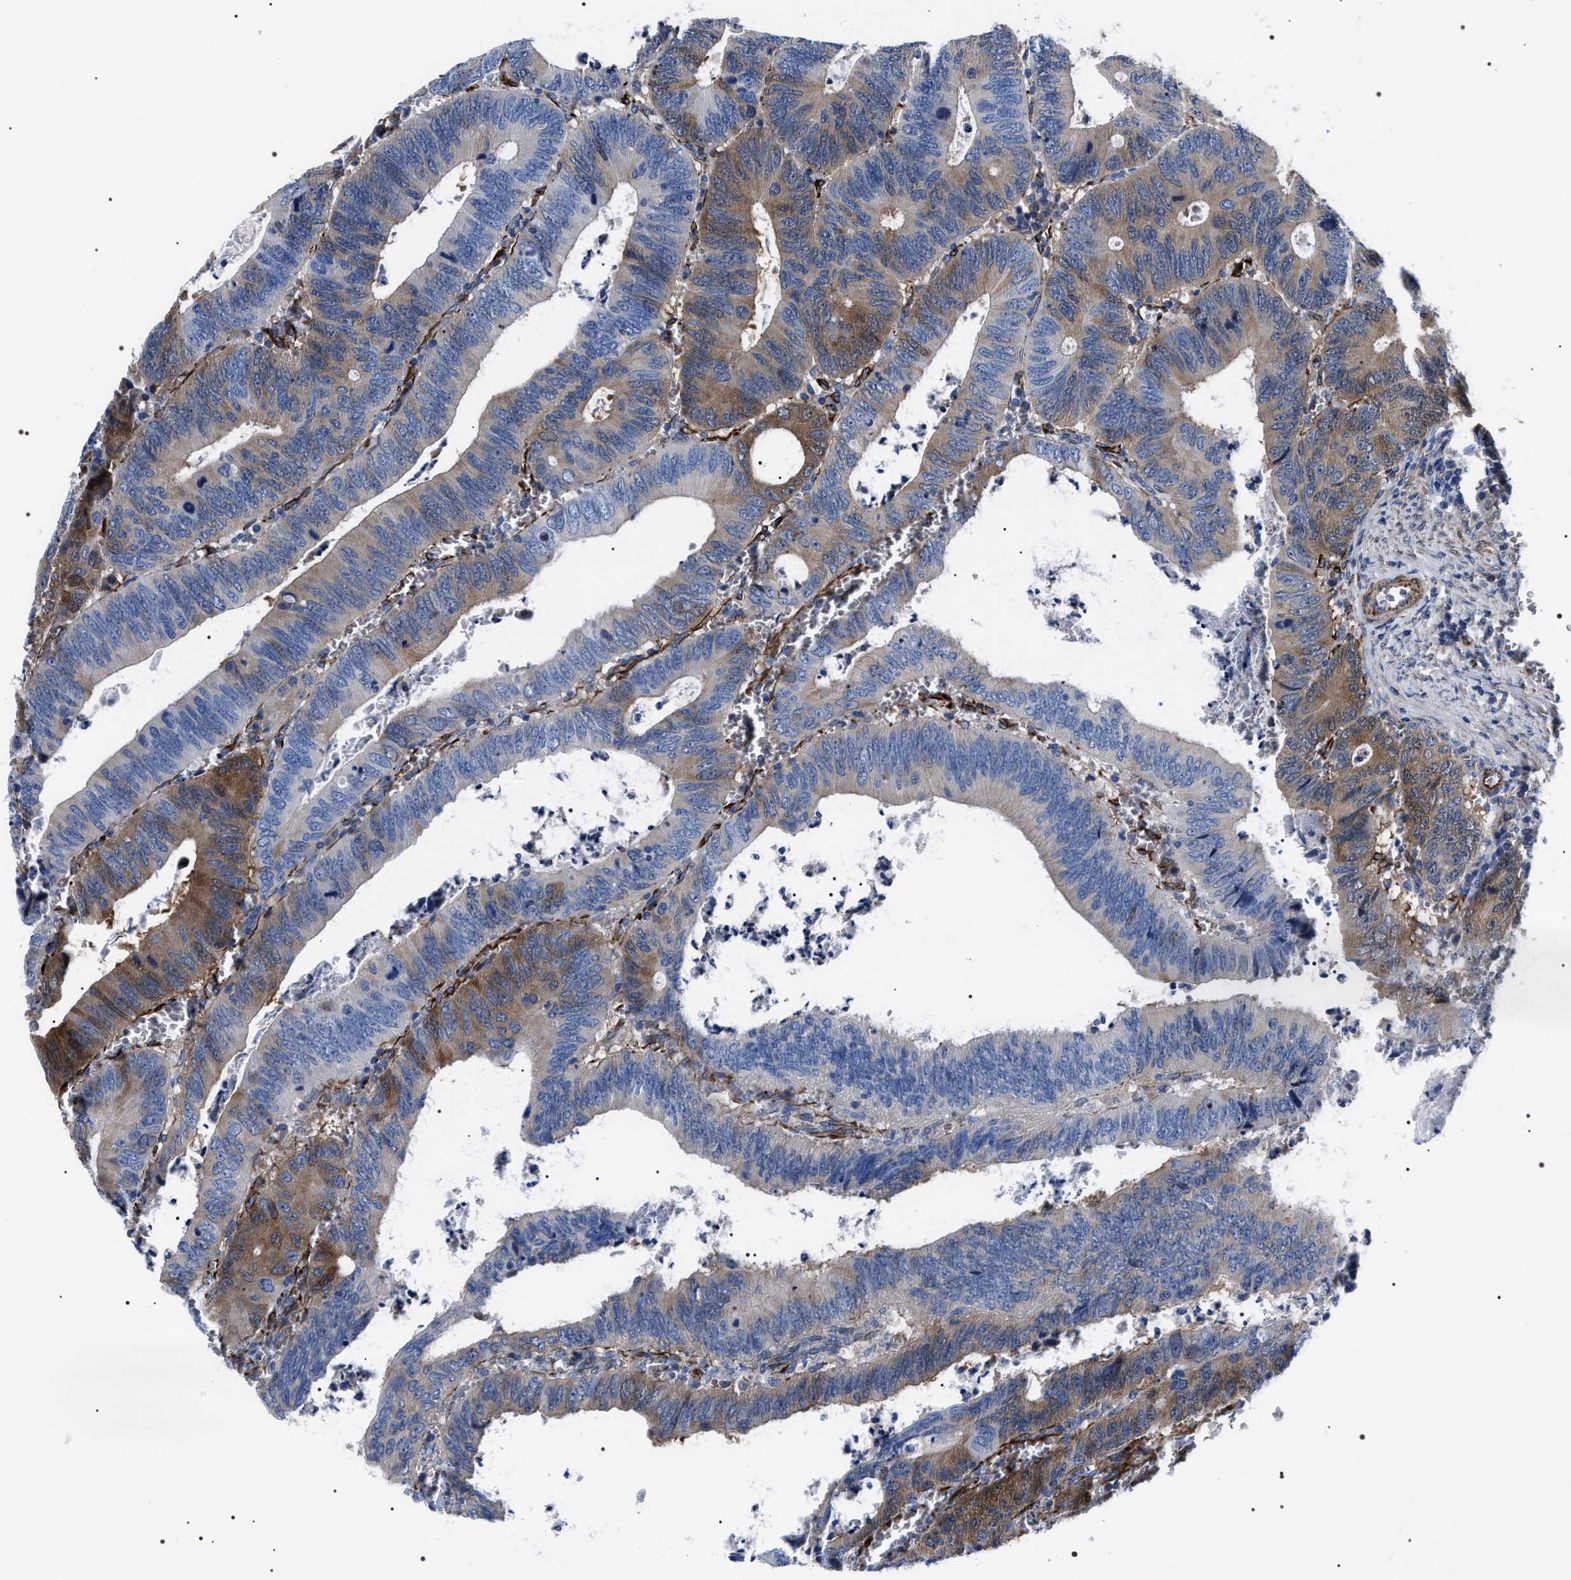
{"staining": {"intensity": "moderate", "quantity": "25%-75%", "location": "cytoplasmic/membranous"}, "tissue": "colorectal cancer", "cell_type": "Tumor cells", "image_type": "cancer", "snomed": [{"axis": "morphology", "description": "Inflammation, NOS"}, {"axis": "morphology", "description": "Adenocarcinoma, NOS"}, {"axis": "topography", "description": "Colon"}], "caption": "Protein expression analysis of human colorectal cancer reveals moderate cytoplasmic/membranous staining in about 25%-75% of tumor cells. The staining is performed using DAB brown chromogen to label protein expression. The nuclei are counter-stained blue using hematoxylin.", "gene": "BAG2", "patient": {"sex": "male", "age": 72}}